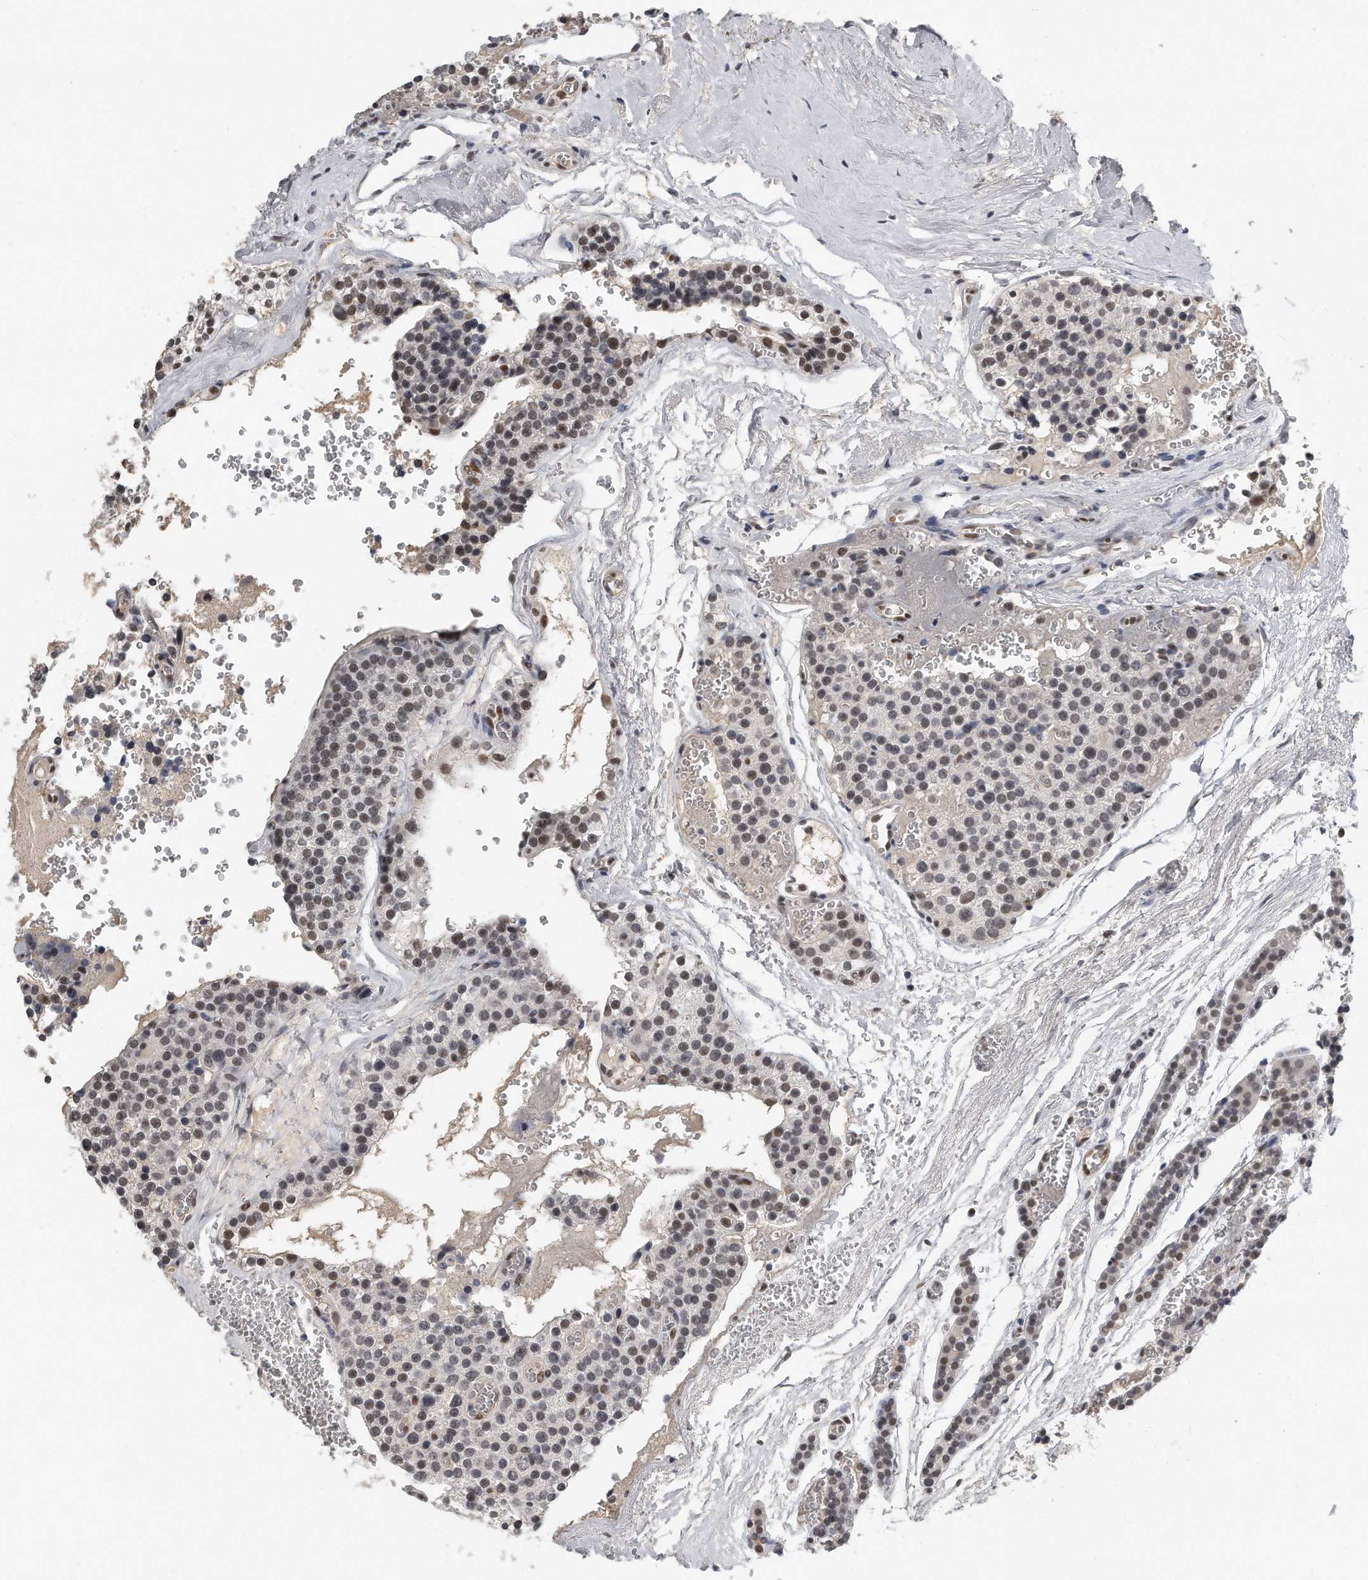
{"staining": {"intensity": "weak", "quantity": "25%-75%", "location": "nuclear"}, "tissue": "parathyroid gland", "cell_type": "Glandular cells", "image_type": "normal", "snomed": [{"axis": "morphology", "description": "Normal tissue, NOS"}, {"axis": "topography", "description": "Parathyroid gland"}], "caption": "Weak nuclear positivity is present in approximately 25%-75% of glandular cells in benign parathyroid gland. (IHC, brightfield microscopy, high magnification).", "gene": "CTBP2", "patient": {"sex": "female", "age": 64}}